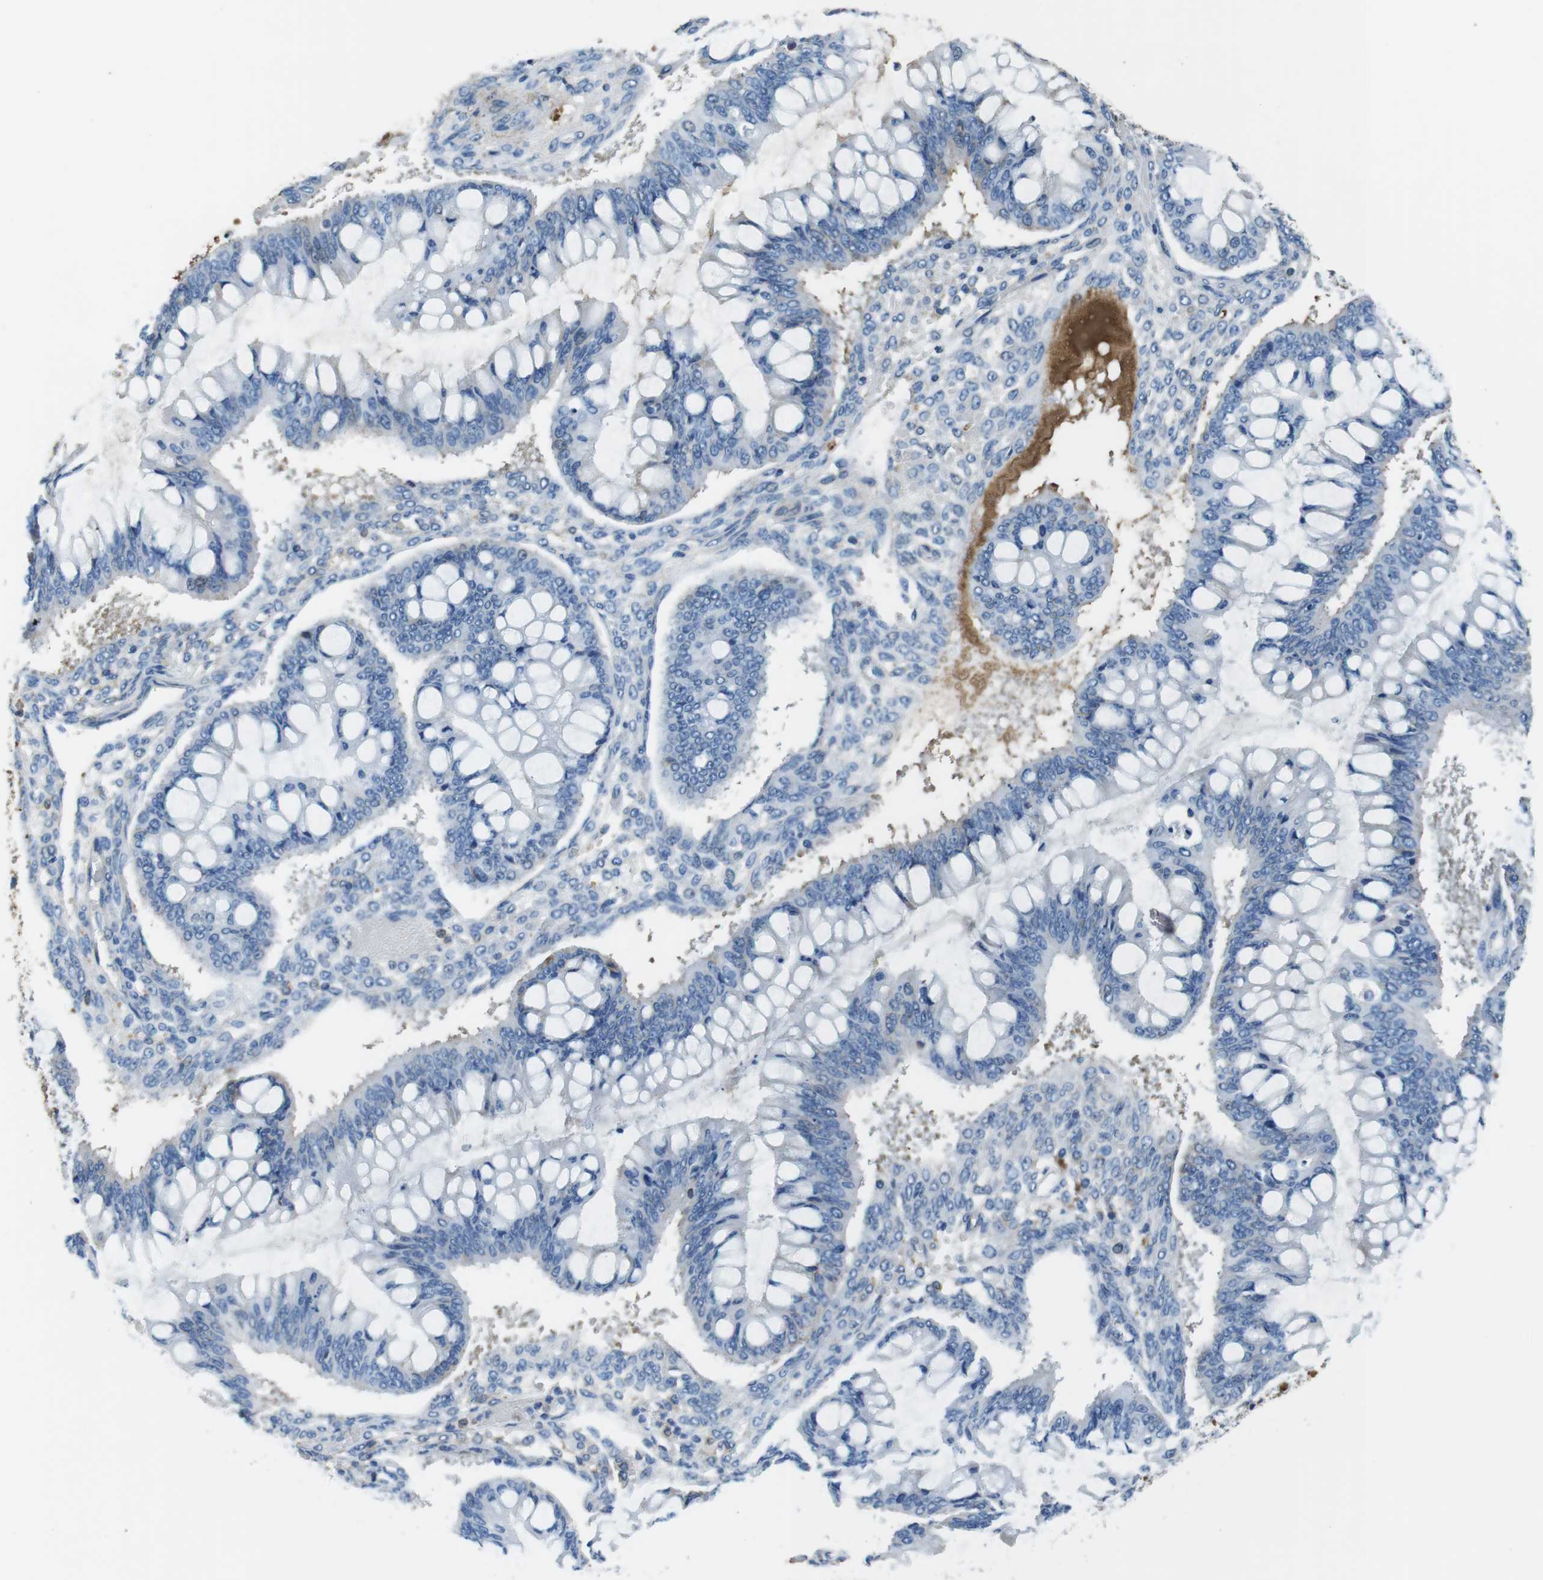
{"staining": {"intensity": "negative", "quantity": "none", "location": "none"}, "tissue": "ovarian cancer", "cell_type": "Tumor cells", "image_type": "cancer", "snomed": [{"axis": "morphology", "description": "Cystadenocarcinoma, mucinous, NOS"}, {"axis": "topography", "description": "Ovary"}], "caption": "Human ovarian cancer (mucinous cystadenocarcinoma) stained for a protein using immunohistochemistry (IHC) demonstrates no staining in tumor cells.", "gene": "IGKC", "patient": {"sex": "female", "age": 73}}